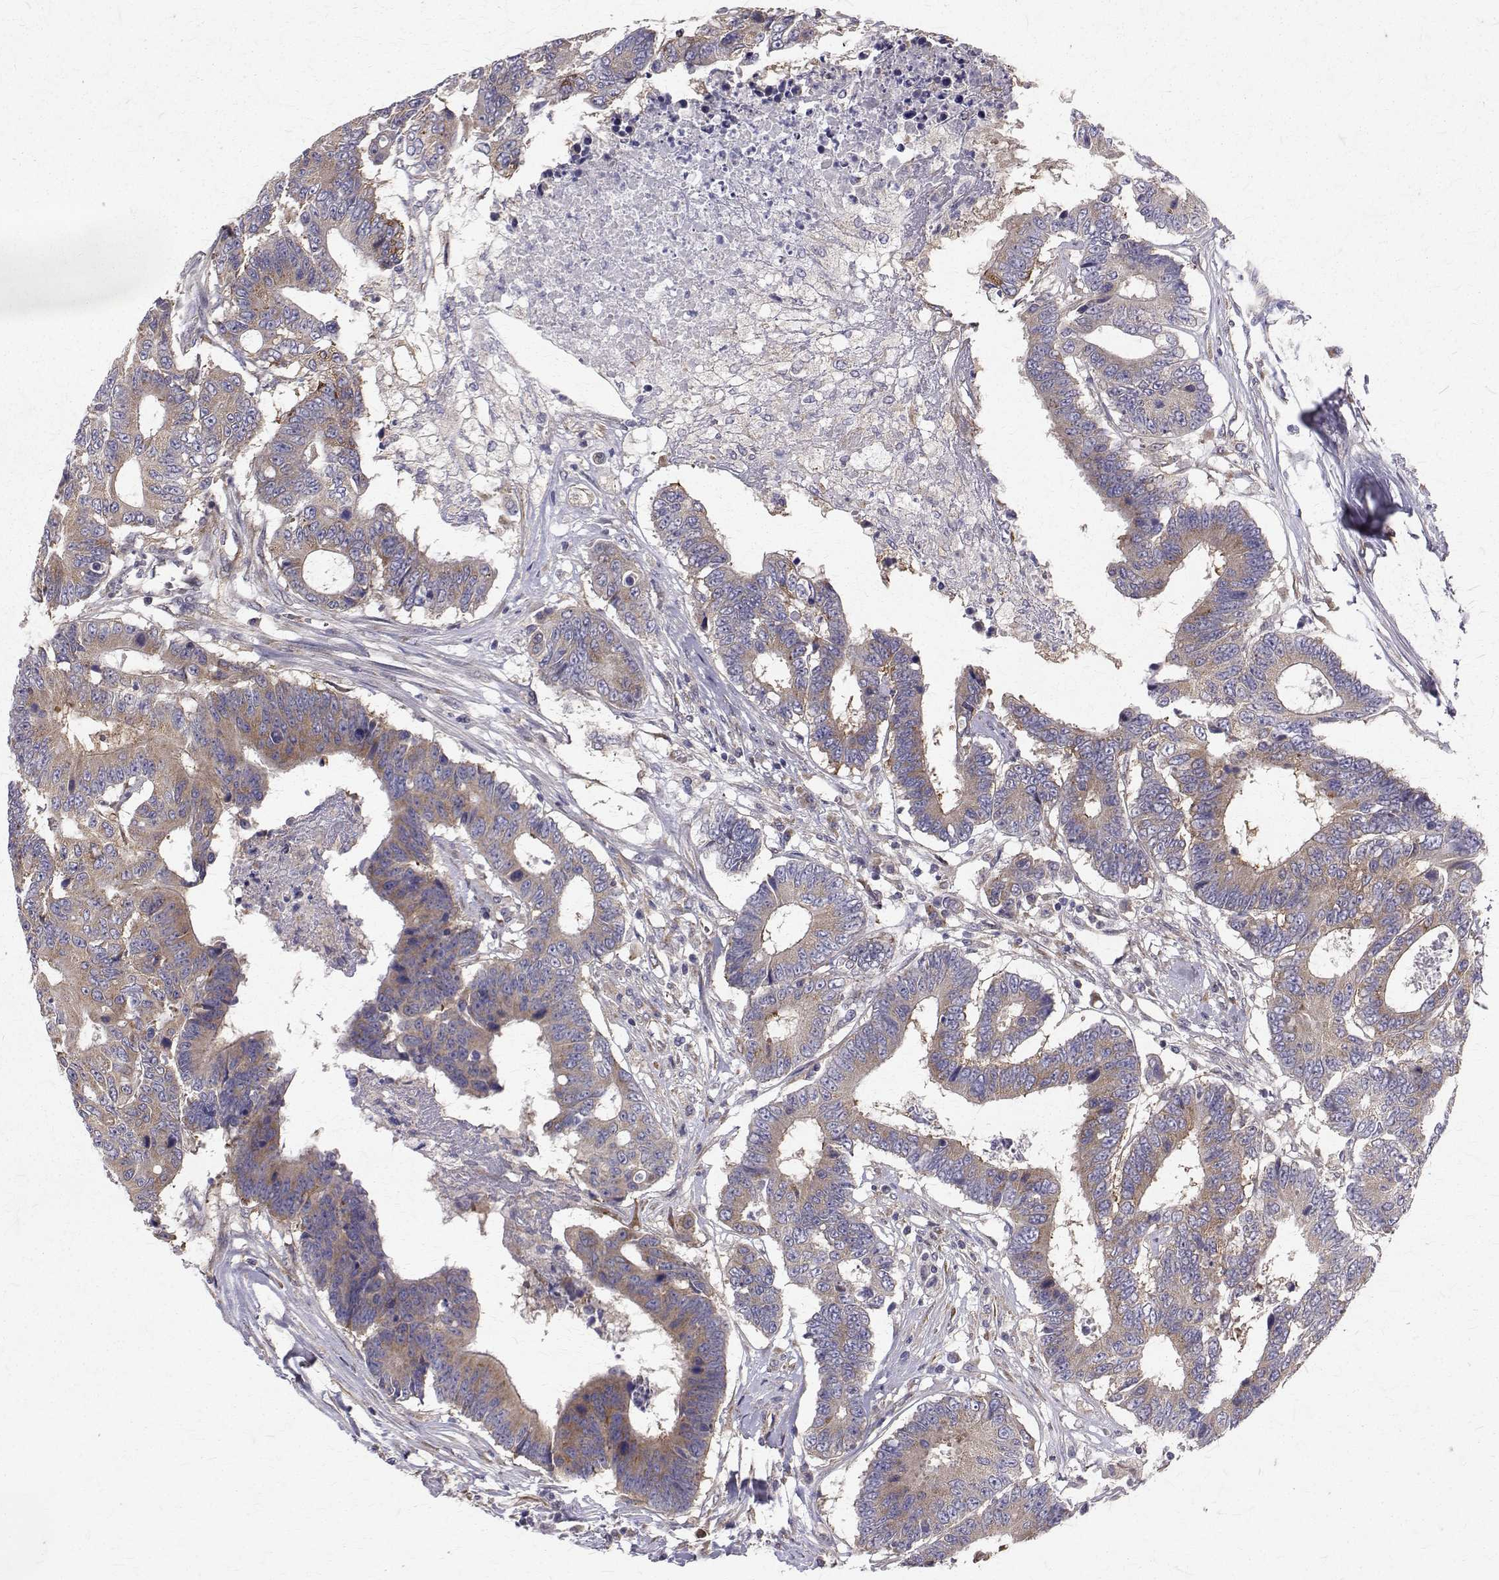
{"staining": {"intensity": "weak", "quantity": ">75%", "location": "cytoplasmic/membranous"}, "tissue": "colorectal cancer", "cell_type": "Tumor cells", "image_type": "cancer", "snomed": [{"axis": "morphology", "description": "Adenocarcinoma, NOS"}, {"axis": "topography", "description": "Colon"}], "caption": "Immunohistochemistry micrograph of colorectal cancer (adenocarcinoma) stained for a protein (brown), which demonstrates low levels of weak cytoplasmic/membranous expression in approximately >75% of tumor cells.", "gene": "ARFGAP1", "patient": {"sex": "female", "age": 48}}